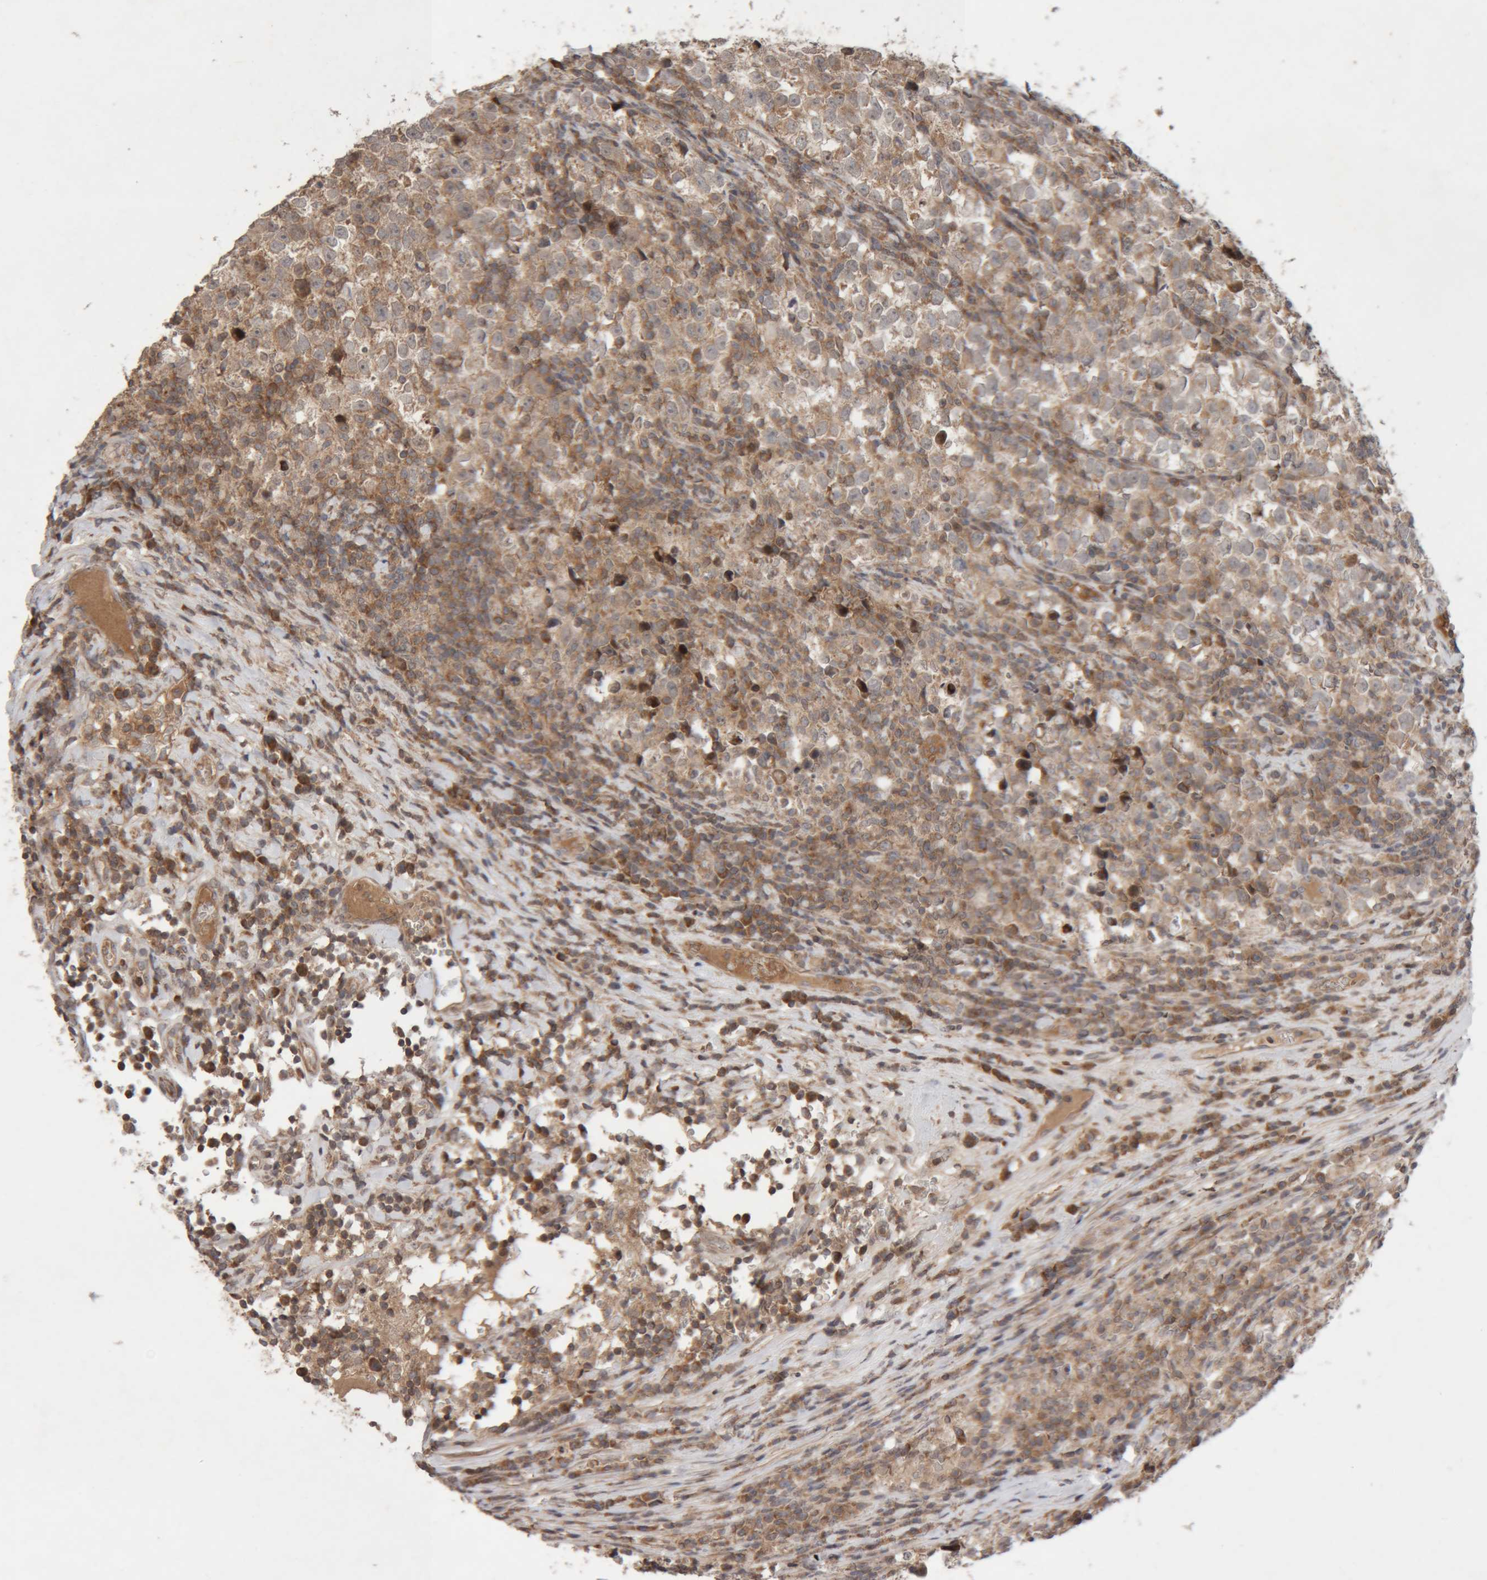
{"staining": {"intensity": "moderate", "quantity": ">75%", "location": "cytoplasmic/membranous"}, "tissue": "testis cancer", "cell_type": "Tumor cells", "image_type": "cancer", "snomed": [{"axis": "morphology", "description": "Normal tissue, NOS"}, {"axis": "morphology", "description": "Seminoma, NOS"}, {"axis": "topography", "description": "Testis"}], "caption": "The histopathology image shows immunohistochemical staining of testis seminoma. There is moderate cytoplasmic/membranous expression is identified in approximately >75% of tumor cells. (Brightfield microscopy of DAB IHC at high magnification).", "gene": "KIF21B", "patient": {"sex": "male", "age": 43}}